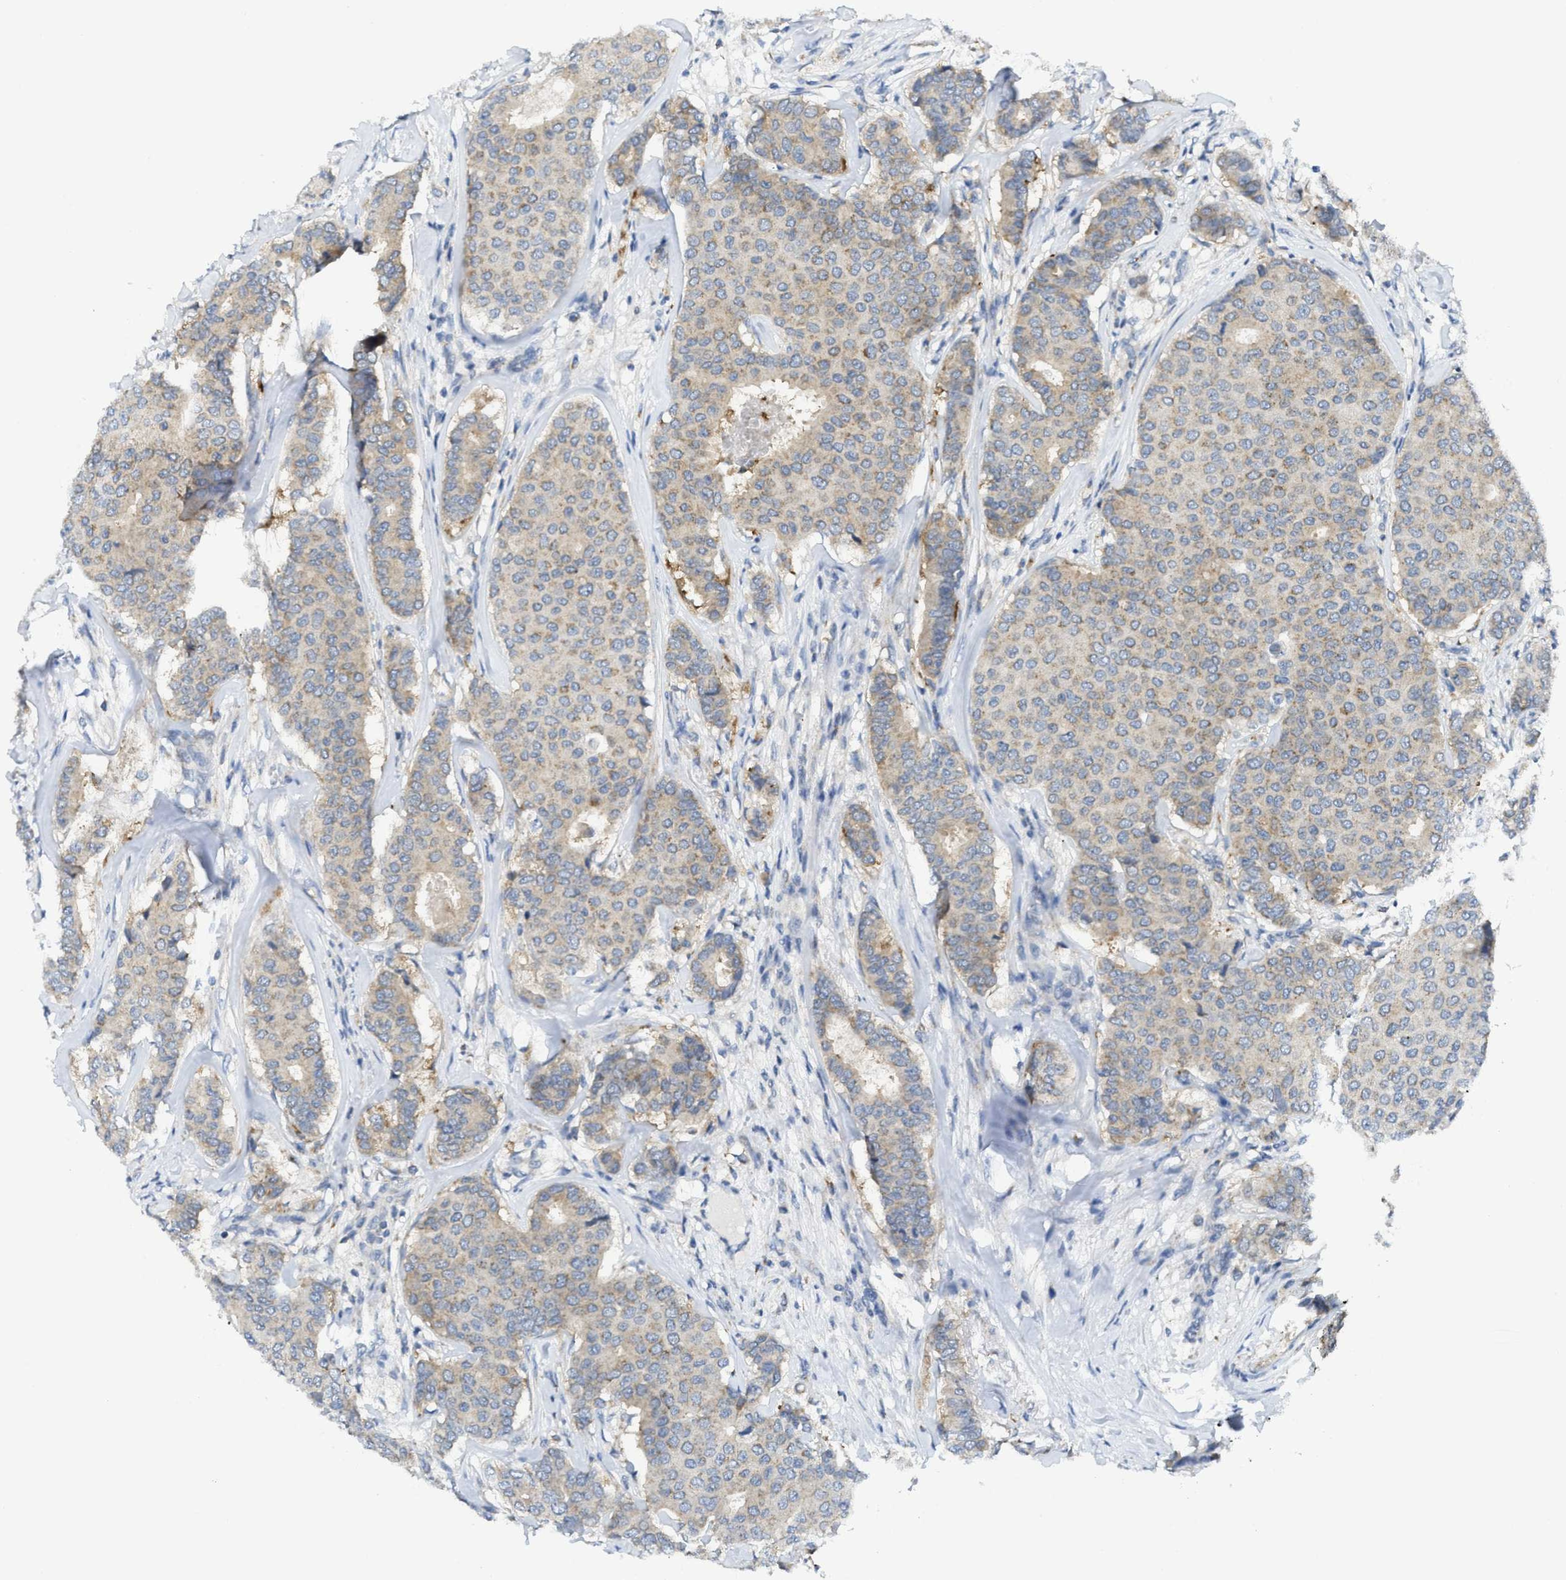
{"staining": {"intensity": "weak", "quantity": ">75%", "location": "cytoplasmic/membranous"}, "tissue": "breast cancer", "cell_type": "Tumor cells", "image_type": "cancer", "snomed": [{"axis": "morphology", "description": "Duct carcinoma"}, {"axis": "topography", "description": "Breast"}], "caption": "The histopathology image shows immunohistochemical staining of breast cancer (intraductal carcinoma). There is weak cytoplasmic/membranous expression is identified in about >75% of tumor cells.", "gene": "GATD3", "patient": {"sex": "female", "age": 75}}